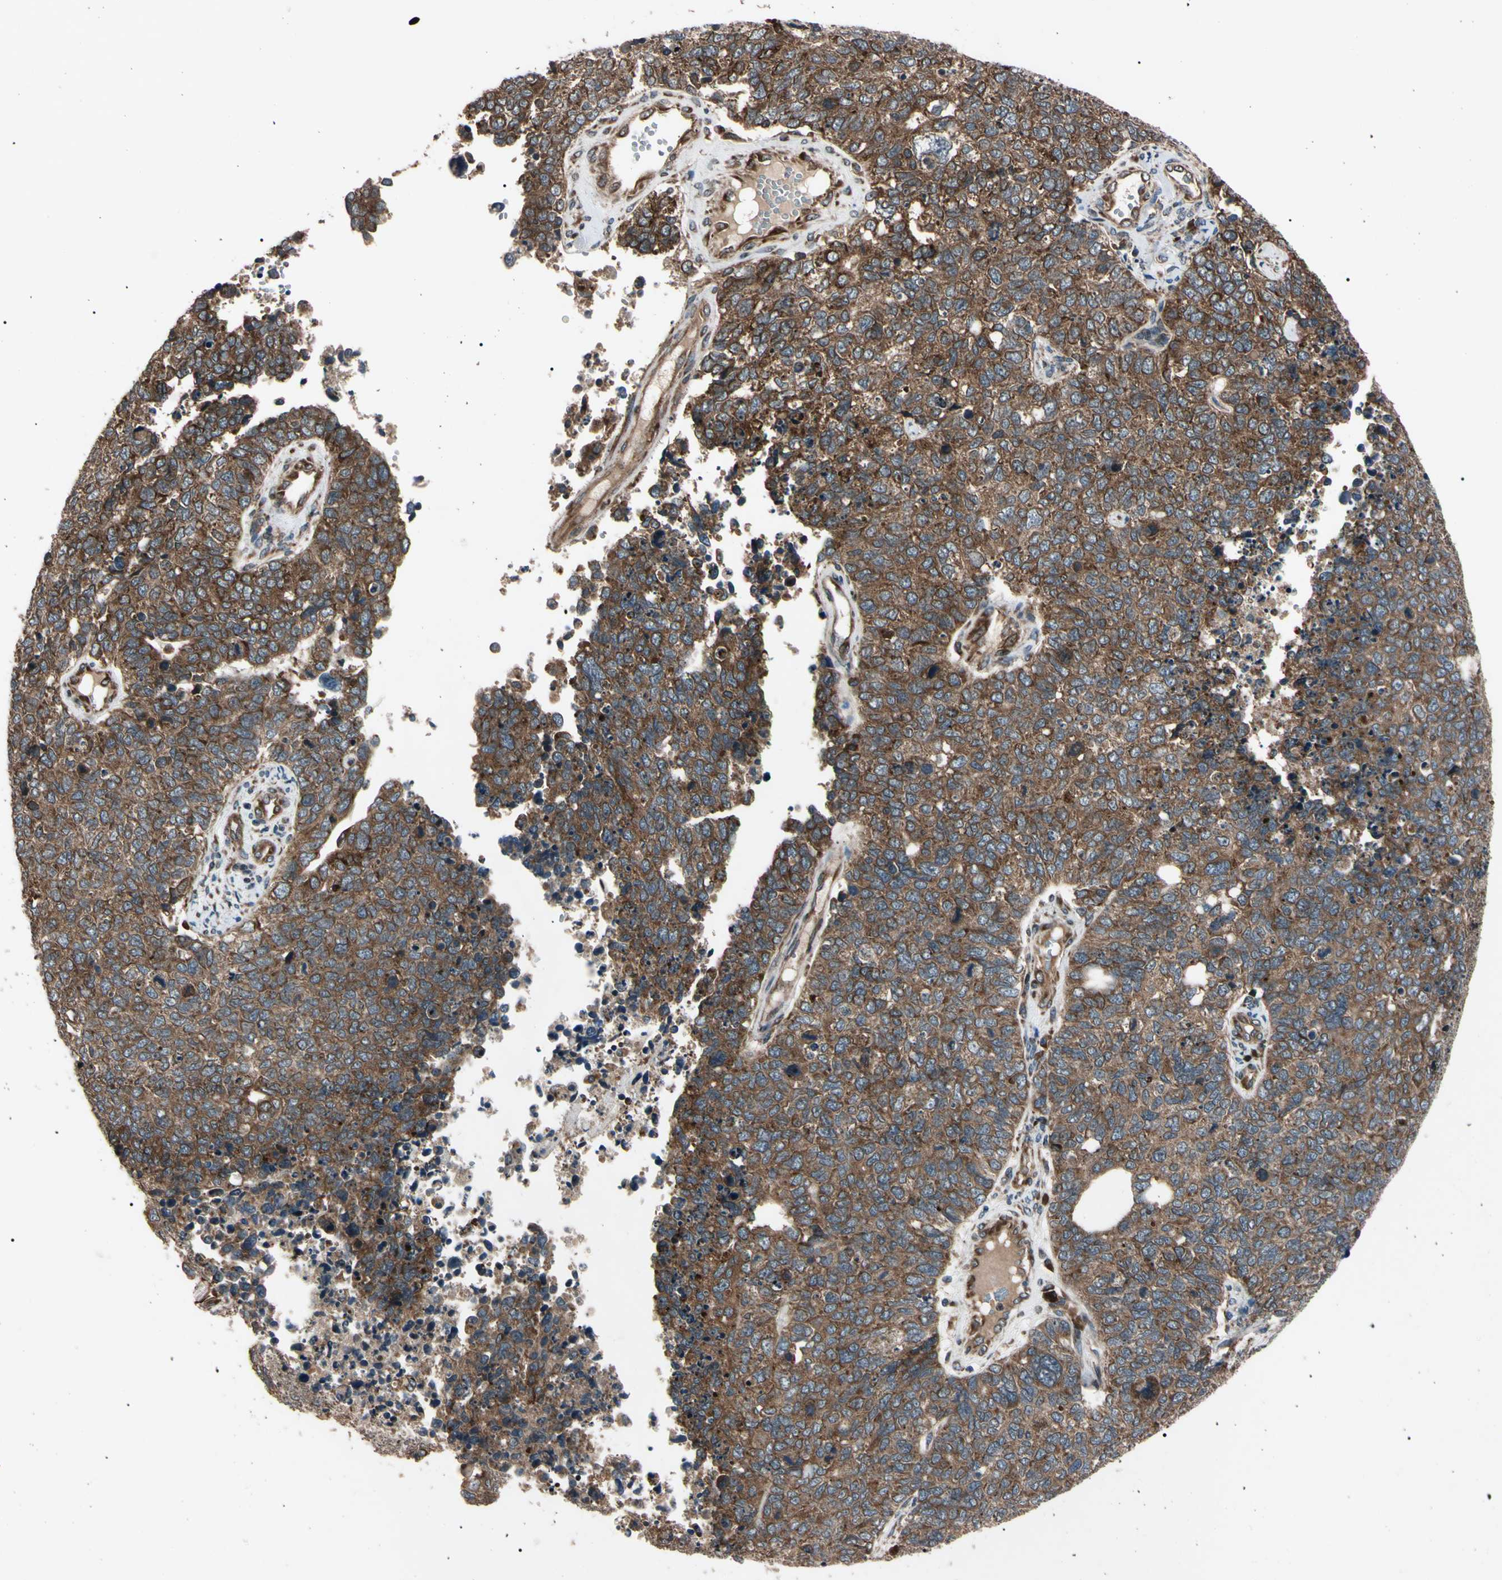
{"staining": {"intensity": "strong", "quantity": ">75%", "location": "cytoplasmic/membranous"}, "tissue": "cervical cancer", "cell_type": "Tumor cells", "image_type": "cancer", "snomed": [{"axis": "morphology", "description": "Squamous cell carcinoma, NOS"}, {"axis": "topography", "description": "Cervix"}], "caption": "This histopathology image reveals cervical squamous cell carcinoma stained with immunohistochemistry to label a protein in brown. The cytoplasmic/membranous of tumor cells show strong positivity for the protein. Nuclei are counter-stained blue.", "gene": "GUCY1B1", "patient": {"sex": "female", "age": 63}}